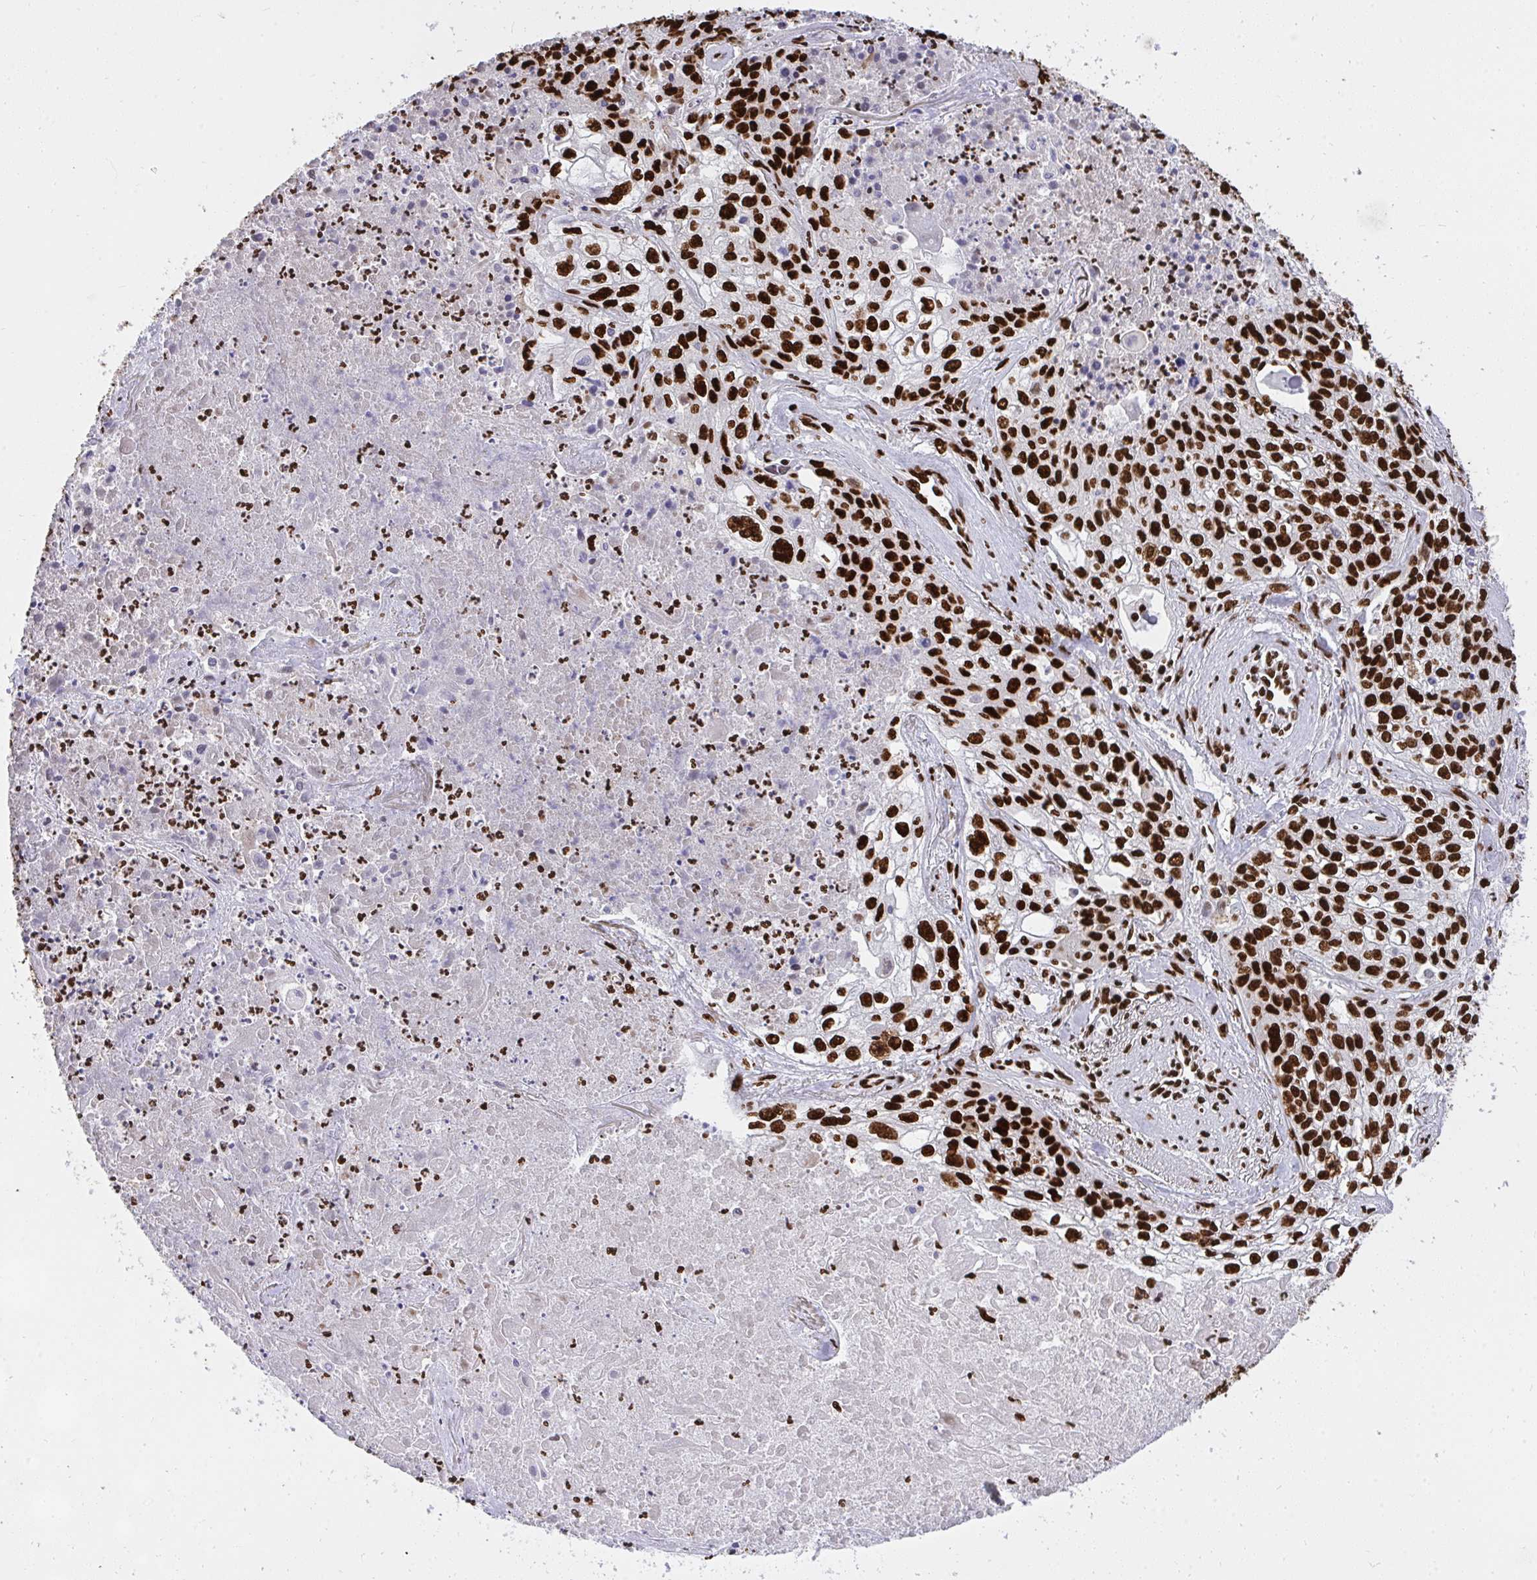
{"staining": {"intensity": "strong", "quantity": ">75%", "location": "nuclear"}, "tissue": "lung cancer", "cell_type": "Tumor cells", "image_type": "cancer", "snomed": [{"axis": "morphology", "description": "Squamous cell carcinoma, NOS"}, {"axis": "topography", "description": "Lung"}], "caption": "Lung cancer (squamous cell carcinoma) stained with immunohistochemistry (IHC) shows strong nuclear staining in about >75% of tumor cells.", "gene": "HNRNPL", "patient": {"sex": "male", "age": 74}}